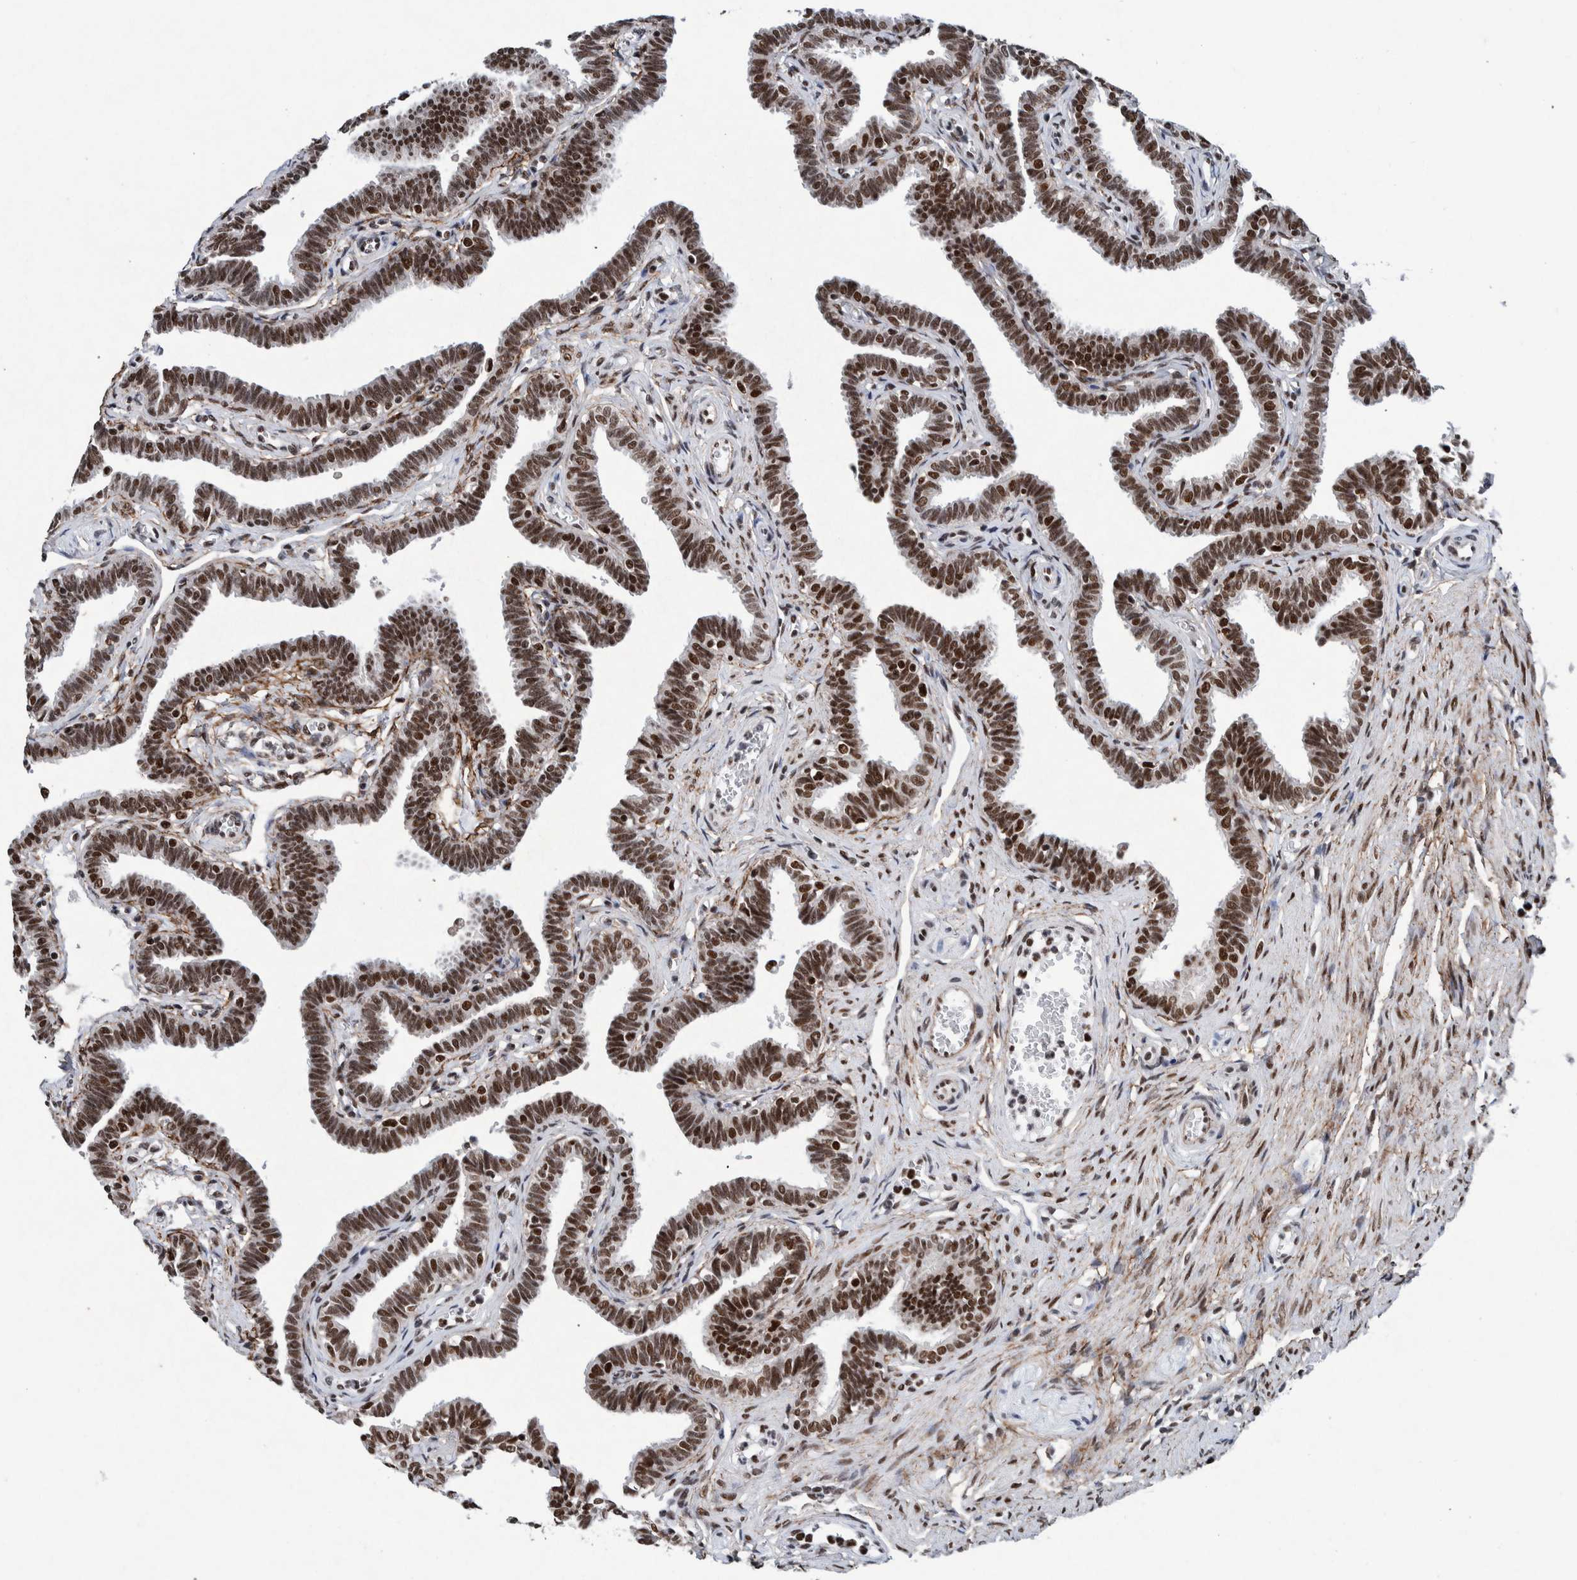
{"staining": {"intensity": "strong", "quantity": ">75%", "location": "nuclear"}, "tissue": "fallopian tube", "cell_type": "Glandular cells", "image_type": "normal", "snomed": [{"axis": "morphology", "description": "Normal tissue, NOS"}, {"axis": "topography", "description": "Fallopian tube"}, {"axis": "topography", "description": "Ovary"}], "caption": "This is an image of immunohistochemistry (IHC) staining of unremarkable fallopian tube, which shows strong expression in the nuclear of glandular cells.", "gene": "TAF10", "patient": {"sex": "female", "age": 23}}